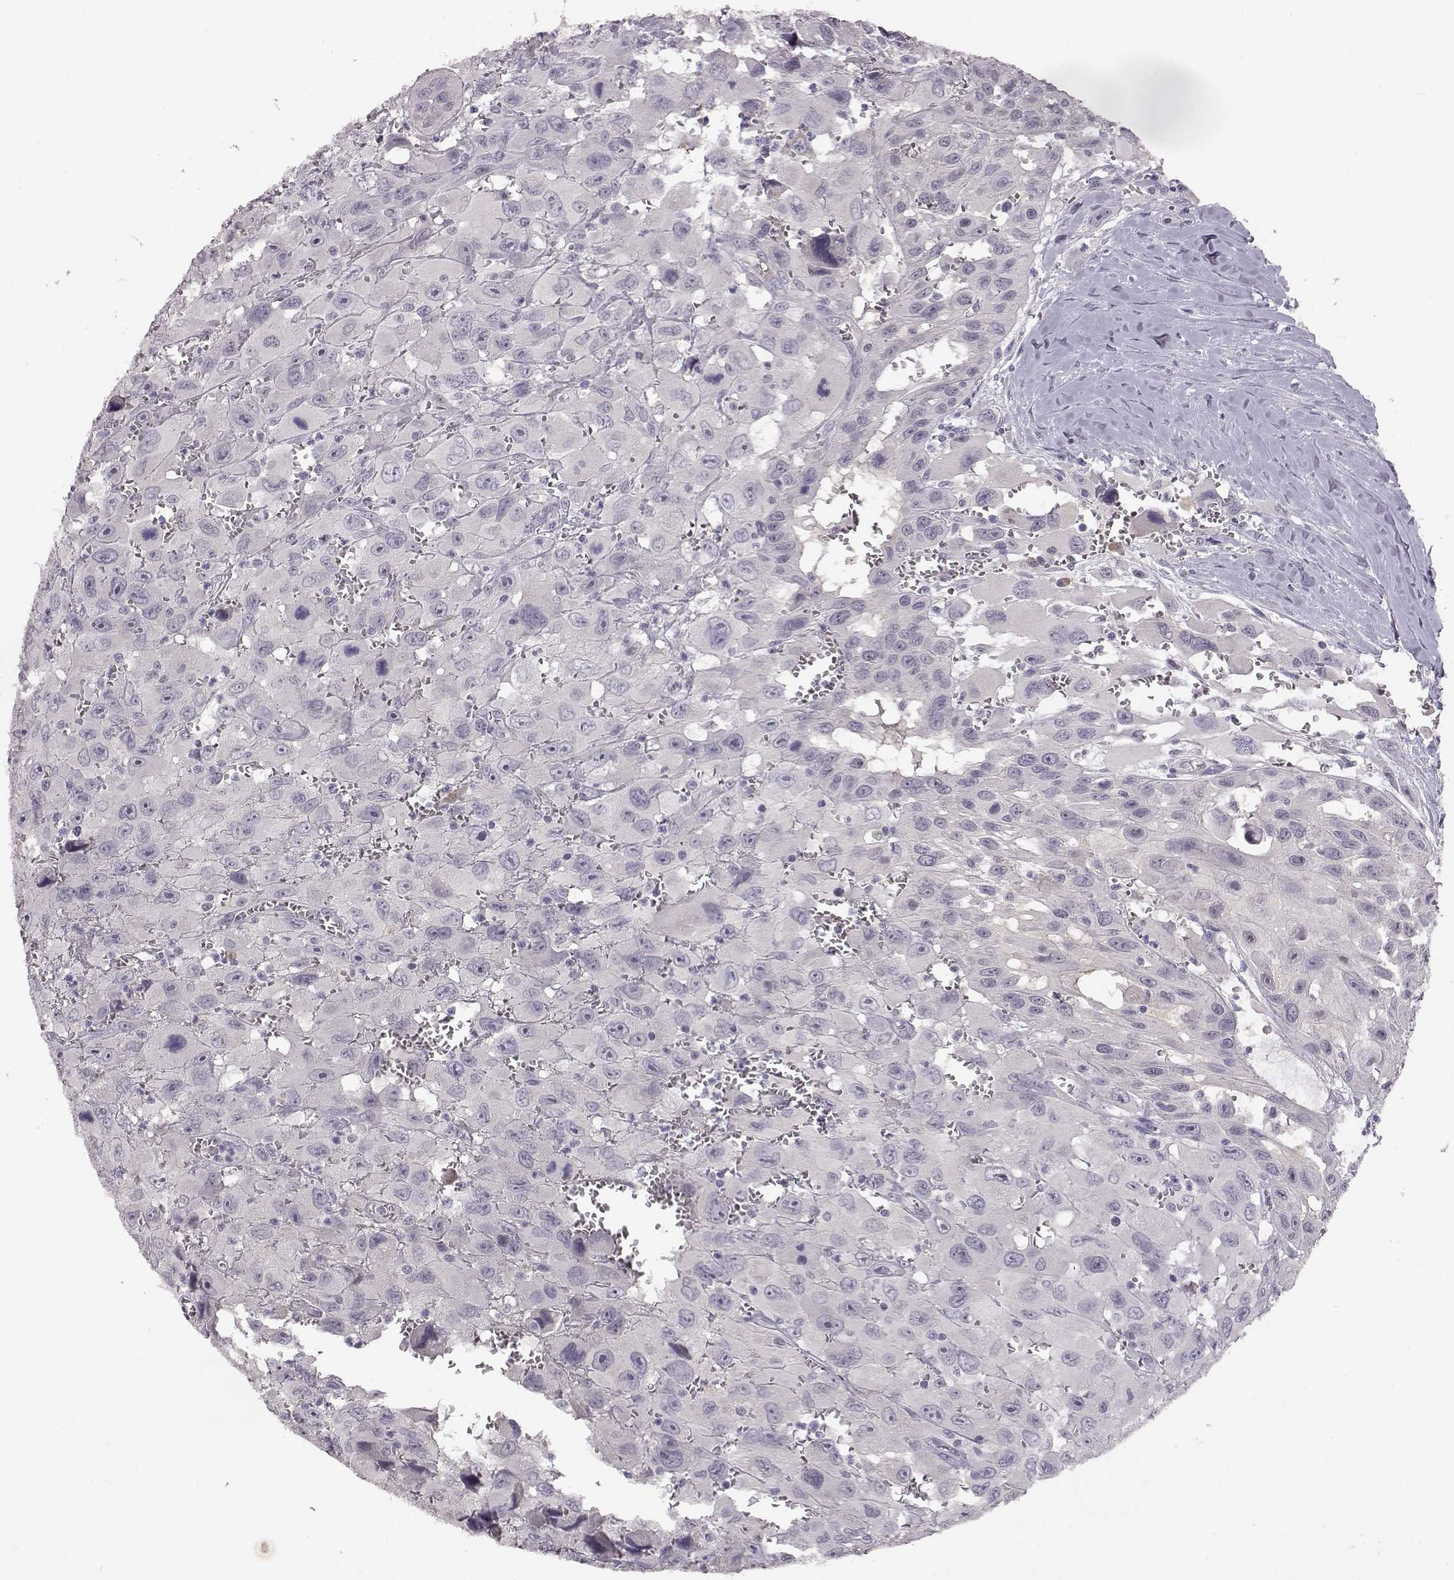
{"staining": {"intensity": "negative", "quantity": "none", "location": "none"}, "tissue": "head and neck cancer", "cell_type": "Tumor cells", "image_type": "cancer", "snomed": [{"axis": "morphology", "description": "Squamous cell carcinoma, NOS"}, {"axis": "morphology", "description": "Squamous cell carcinoma, metastatic, NOS"}, {"axis": "topography", "description": "Oral tissue"}, {"axis": "topography", "description": "Head-Neck"}], "caption": "Immunohistochemistry (IHC) of human head and neck cancer reveals no expression in tumor cells.", "gene": "SPAG17", "patient": {"sex": "female", "age": 85}}